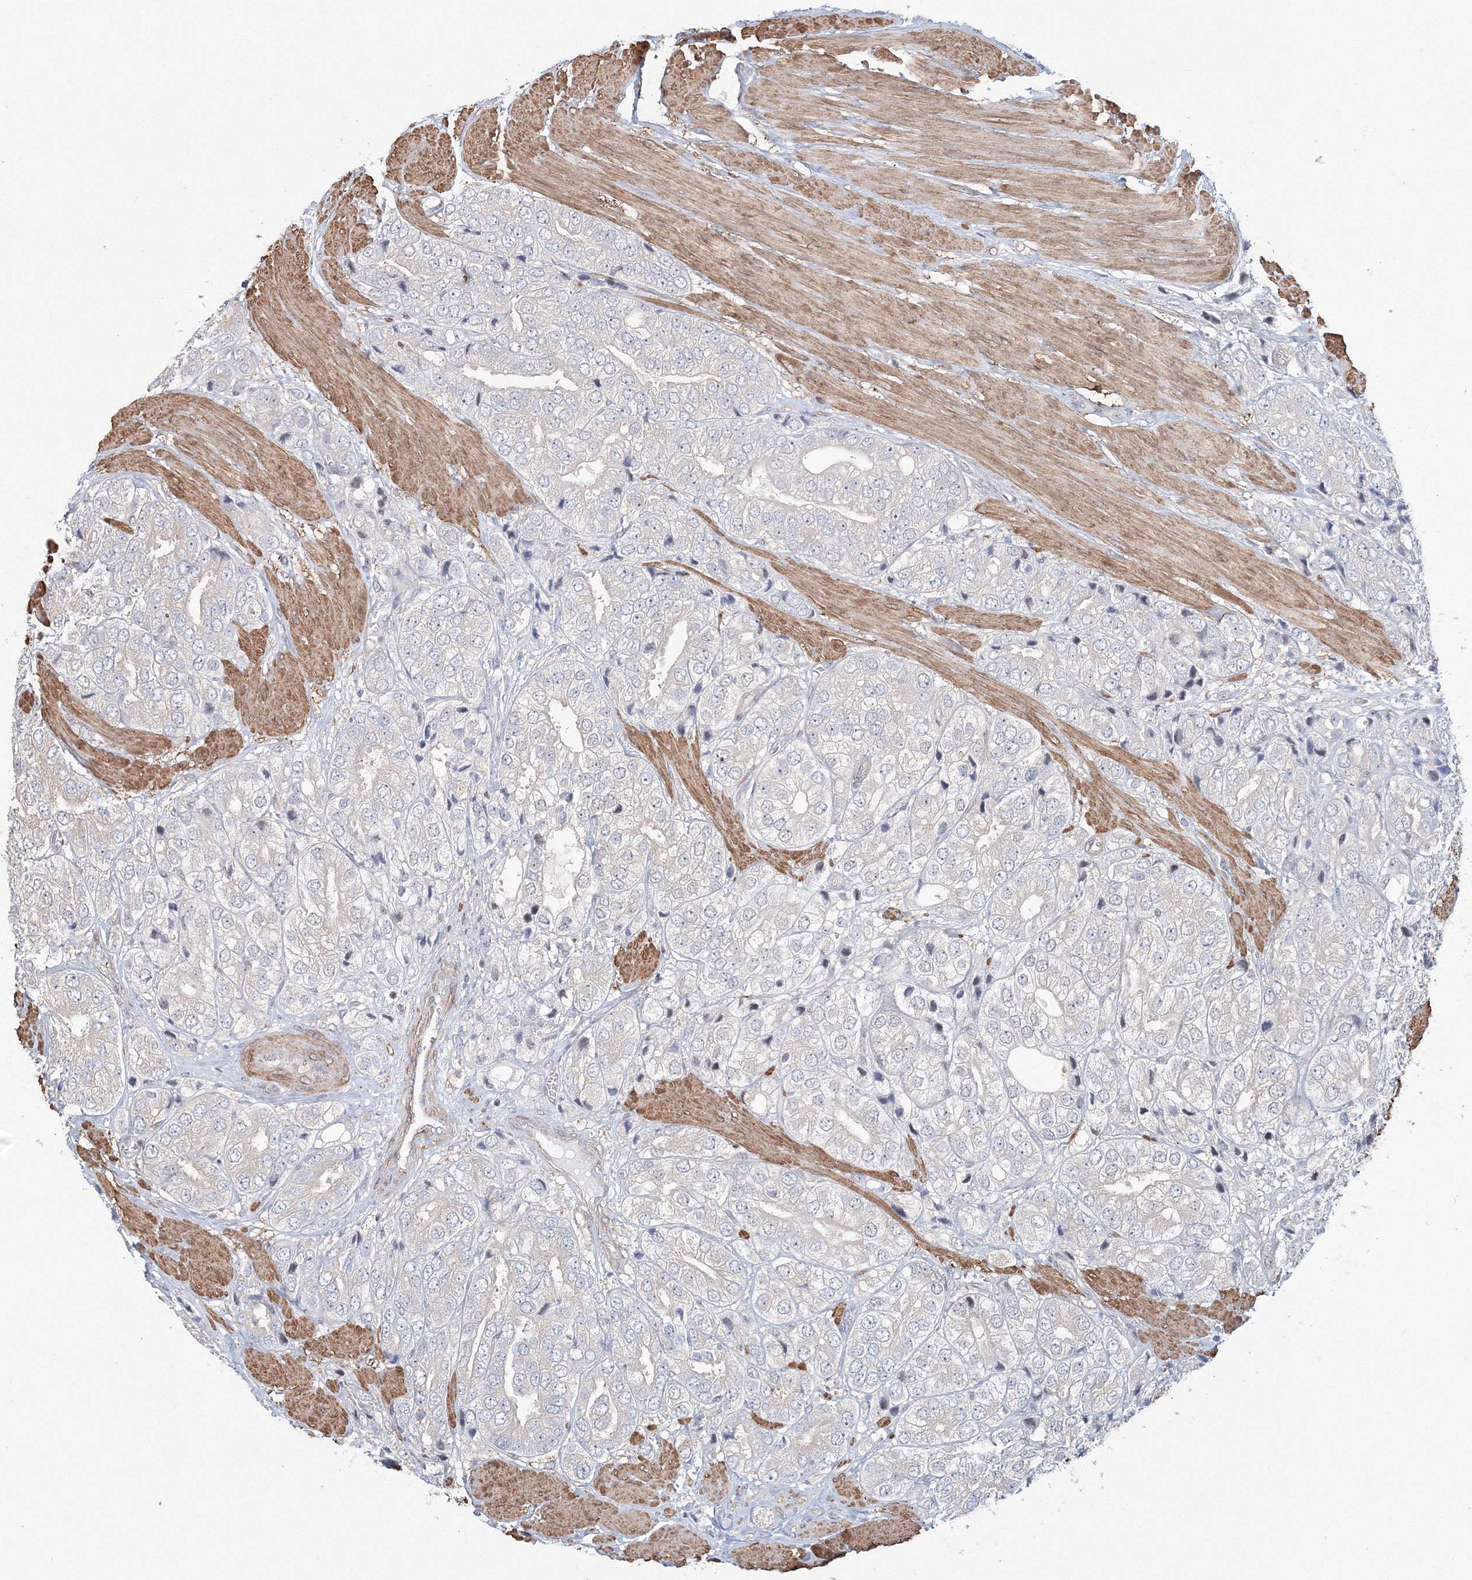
{"staining": {"intensity": "negative", "quantity": "none", "location": "none"}, "tissue": "prostate cancer", "cell_type": "Tumor cells", "image_type": "cancer", "snomed": [{"axis": "morphology", "description": "Adenocarcinoma, High grade"}, {"axis": "topography", "description": "Prostate"}], "caption": "DAB immunohistochemical staining of human prostate cancer (adenocarcinoma (high-grade)) shows no significant staining in tumor cells.", "gene": "ARHGAP21", "patient": {"sex": "male", "age": 50}}